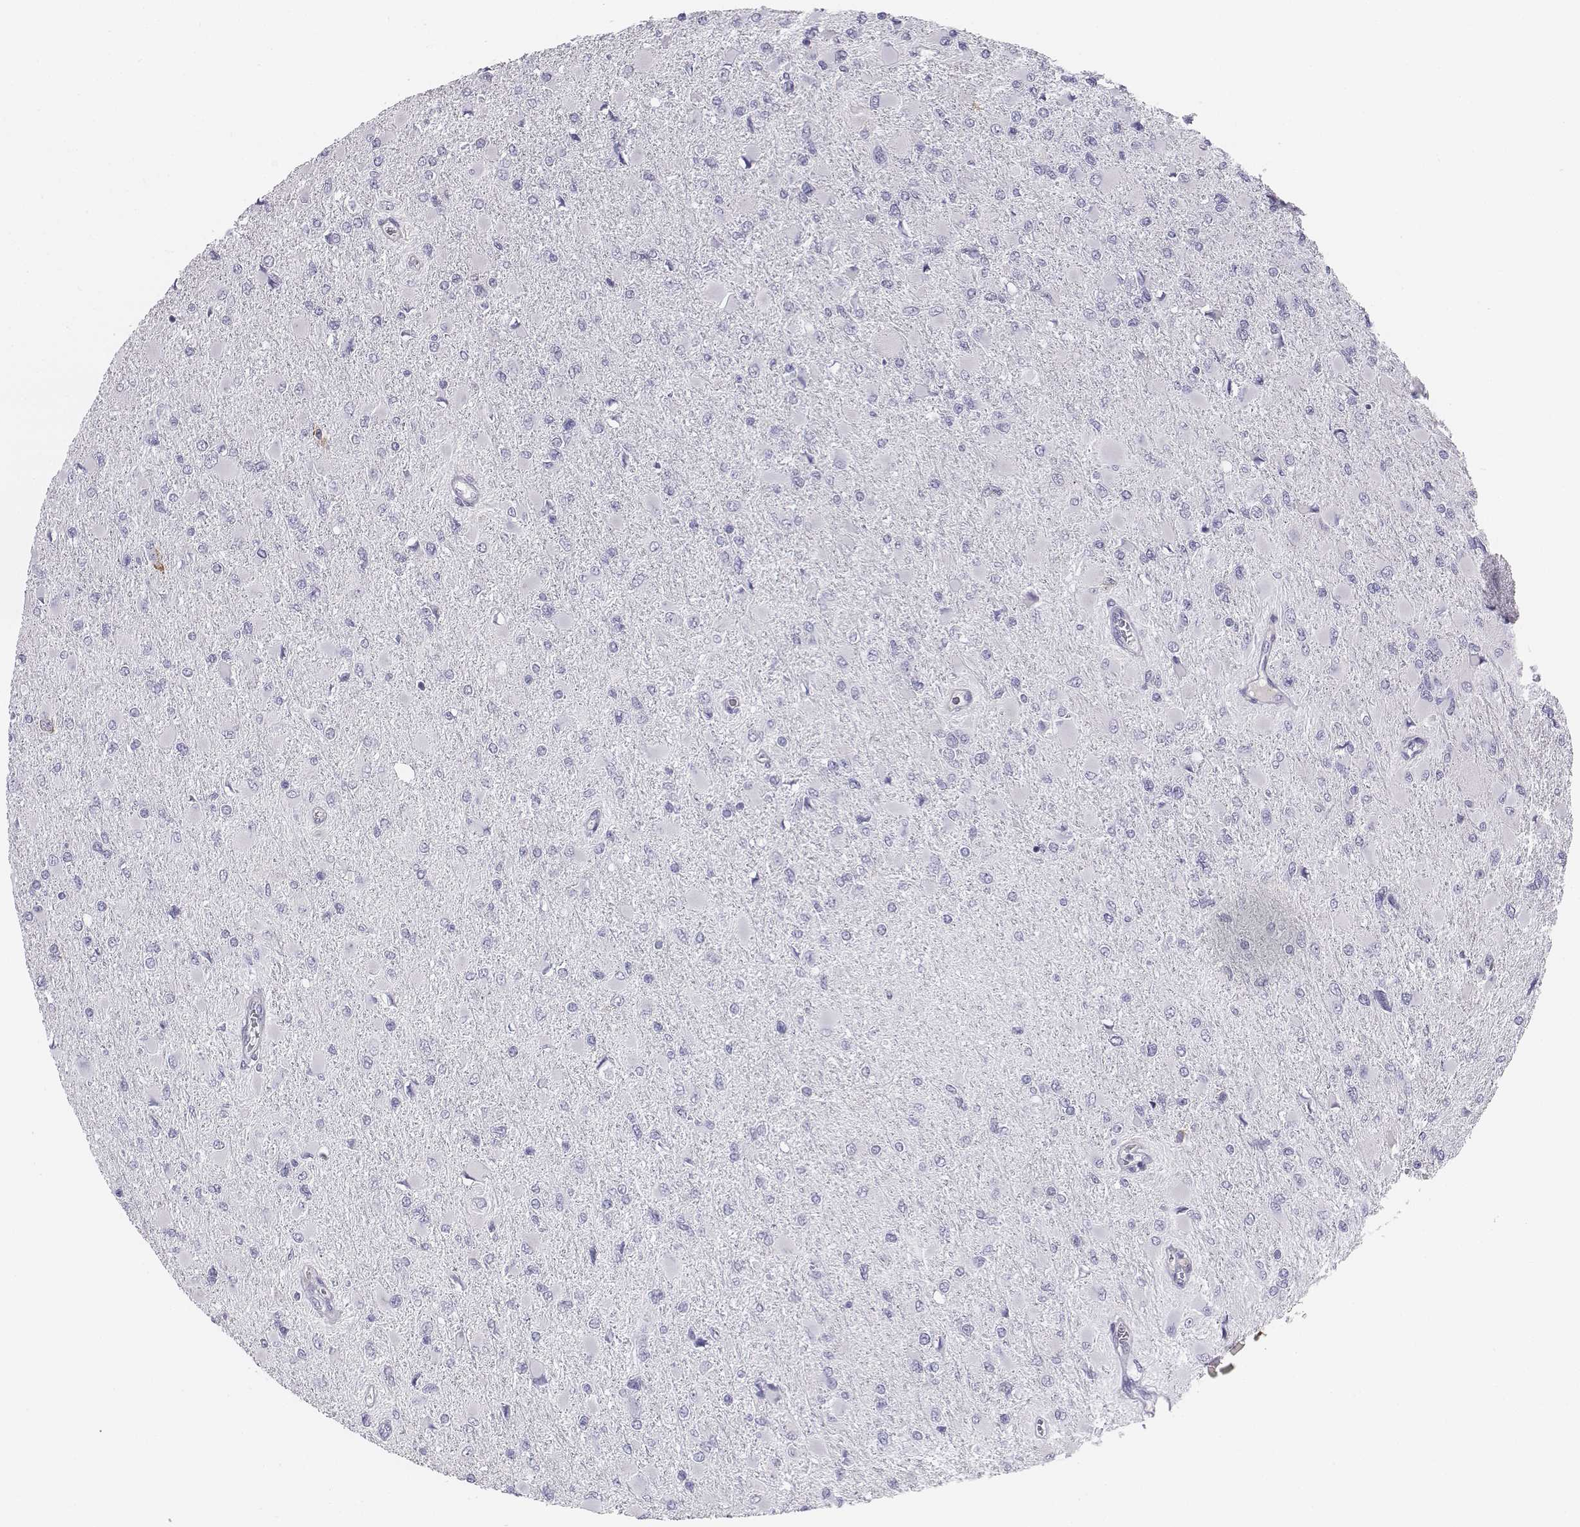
{"staining": {"intensity": "negative", "quantity": "none", "location": "none"}, "tissue": "glioma", "cell_type": "Tumor cells", "image_type": "cancer", "snomed": [{"axis": "morphology", "description": "Glioma, malignant, High grade"}, {"axis": "topography", "description": "Cerebral cortex"}], "caption": "Immunohistochemistry image of glioma stained for a protein (brown), which exhibits no positivity in tumor cells.", "gene": "CHST14", "patient": {"sex": "female", "age": 36}}